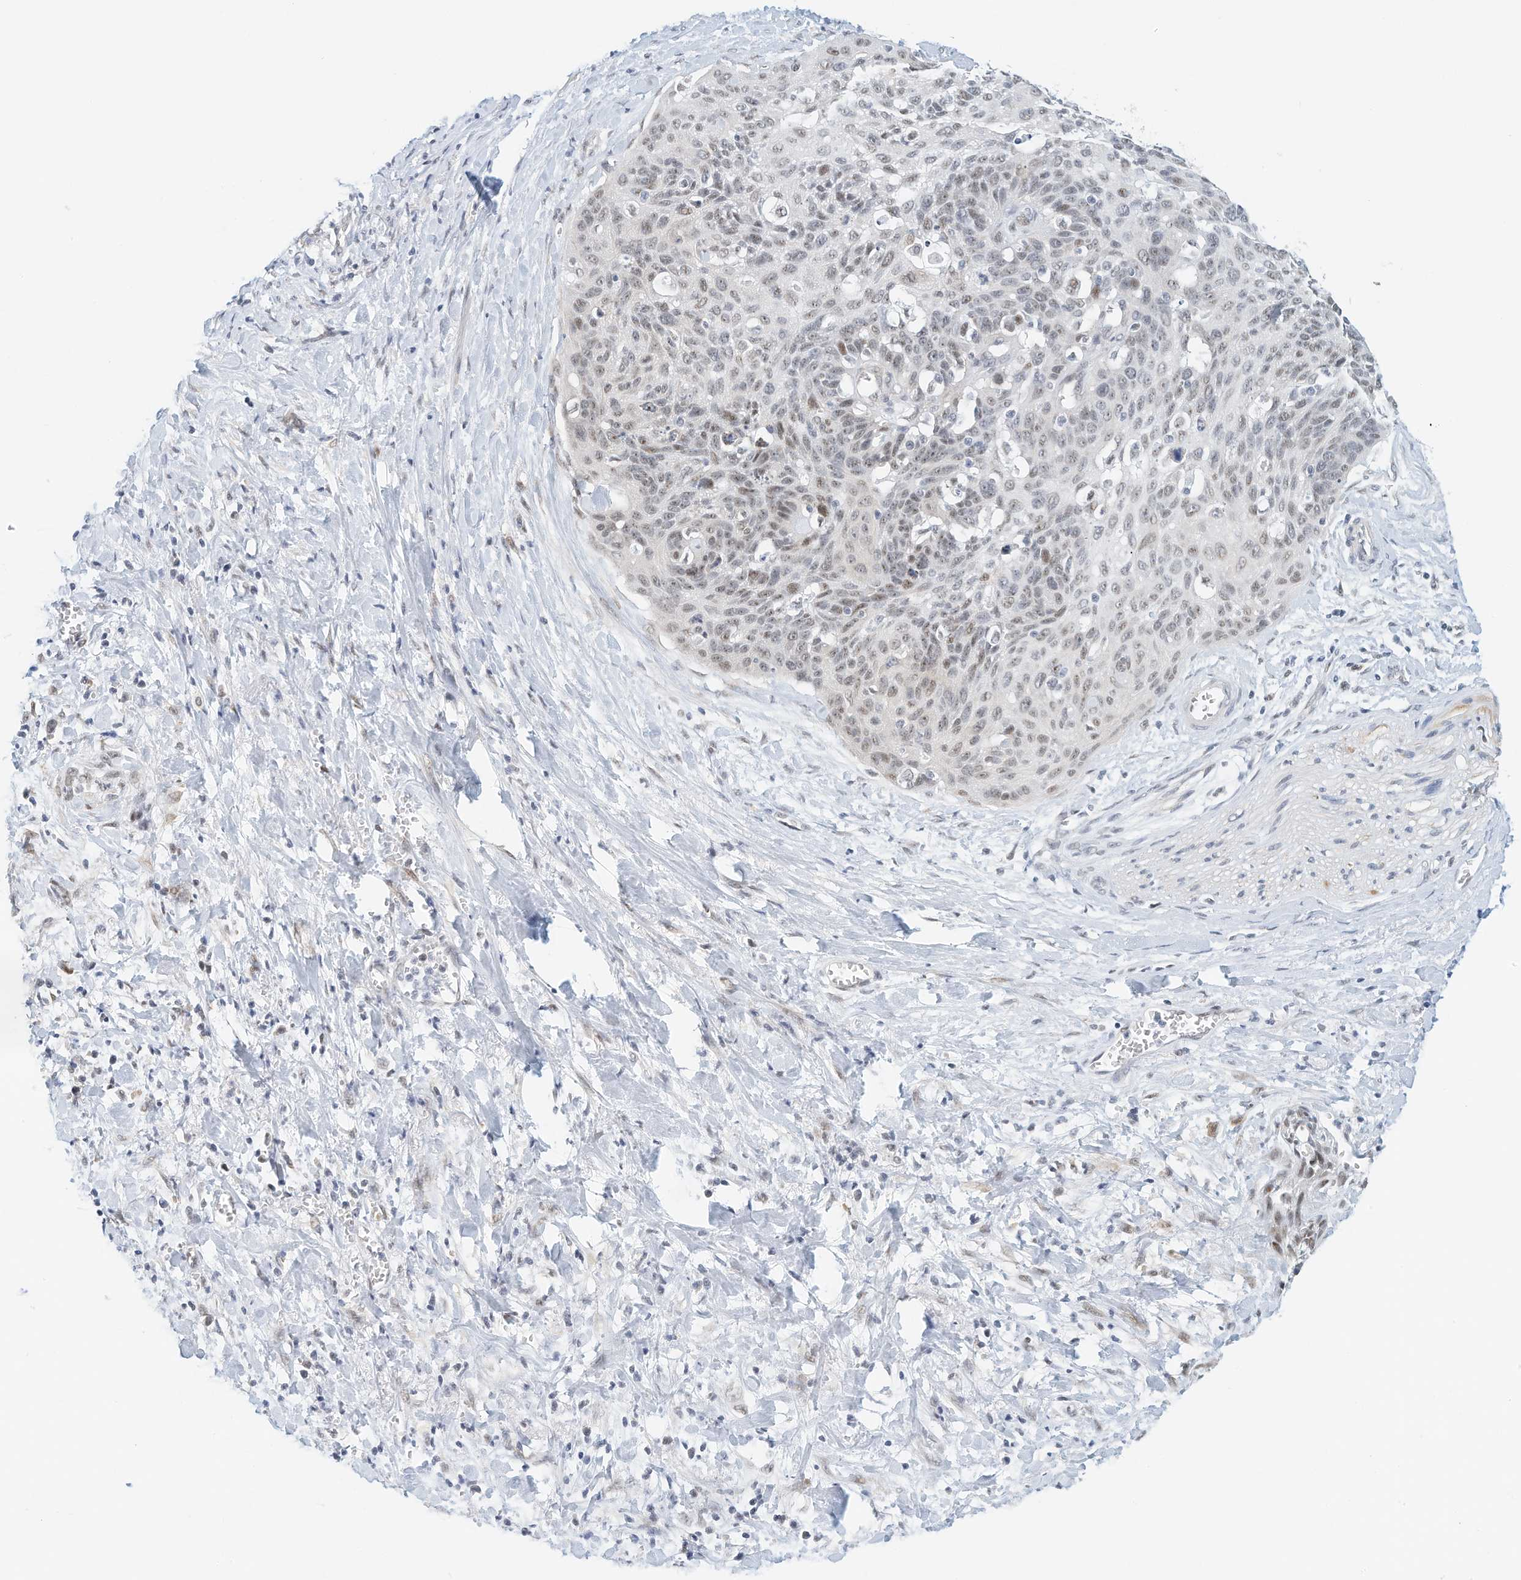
{"staining": {"intensity": "weak", "quantity": "<25%", "location": "nuclear"}, "tissue": "cervical cancer", "cell_type": "Tumor cells", "image_type": "cancer", "snomed": [{"axis": "morphology", "description": "Squamous cell carcinoma, NOS"}, {"axis": "topography", "description": "Cervix"}], "caption": "Cervical cancer stained for a protein using immunohistochemistry (IHC) shows no expression tumor cells.", "gene": "ARHGAP28", "patient": {"sex": "female", "age": 55}}